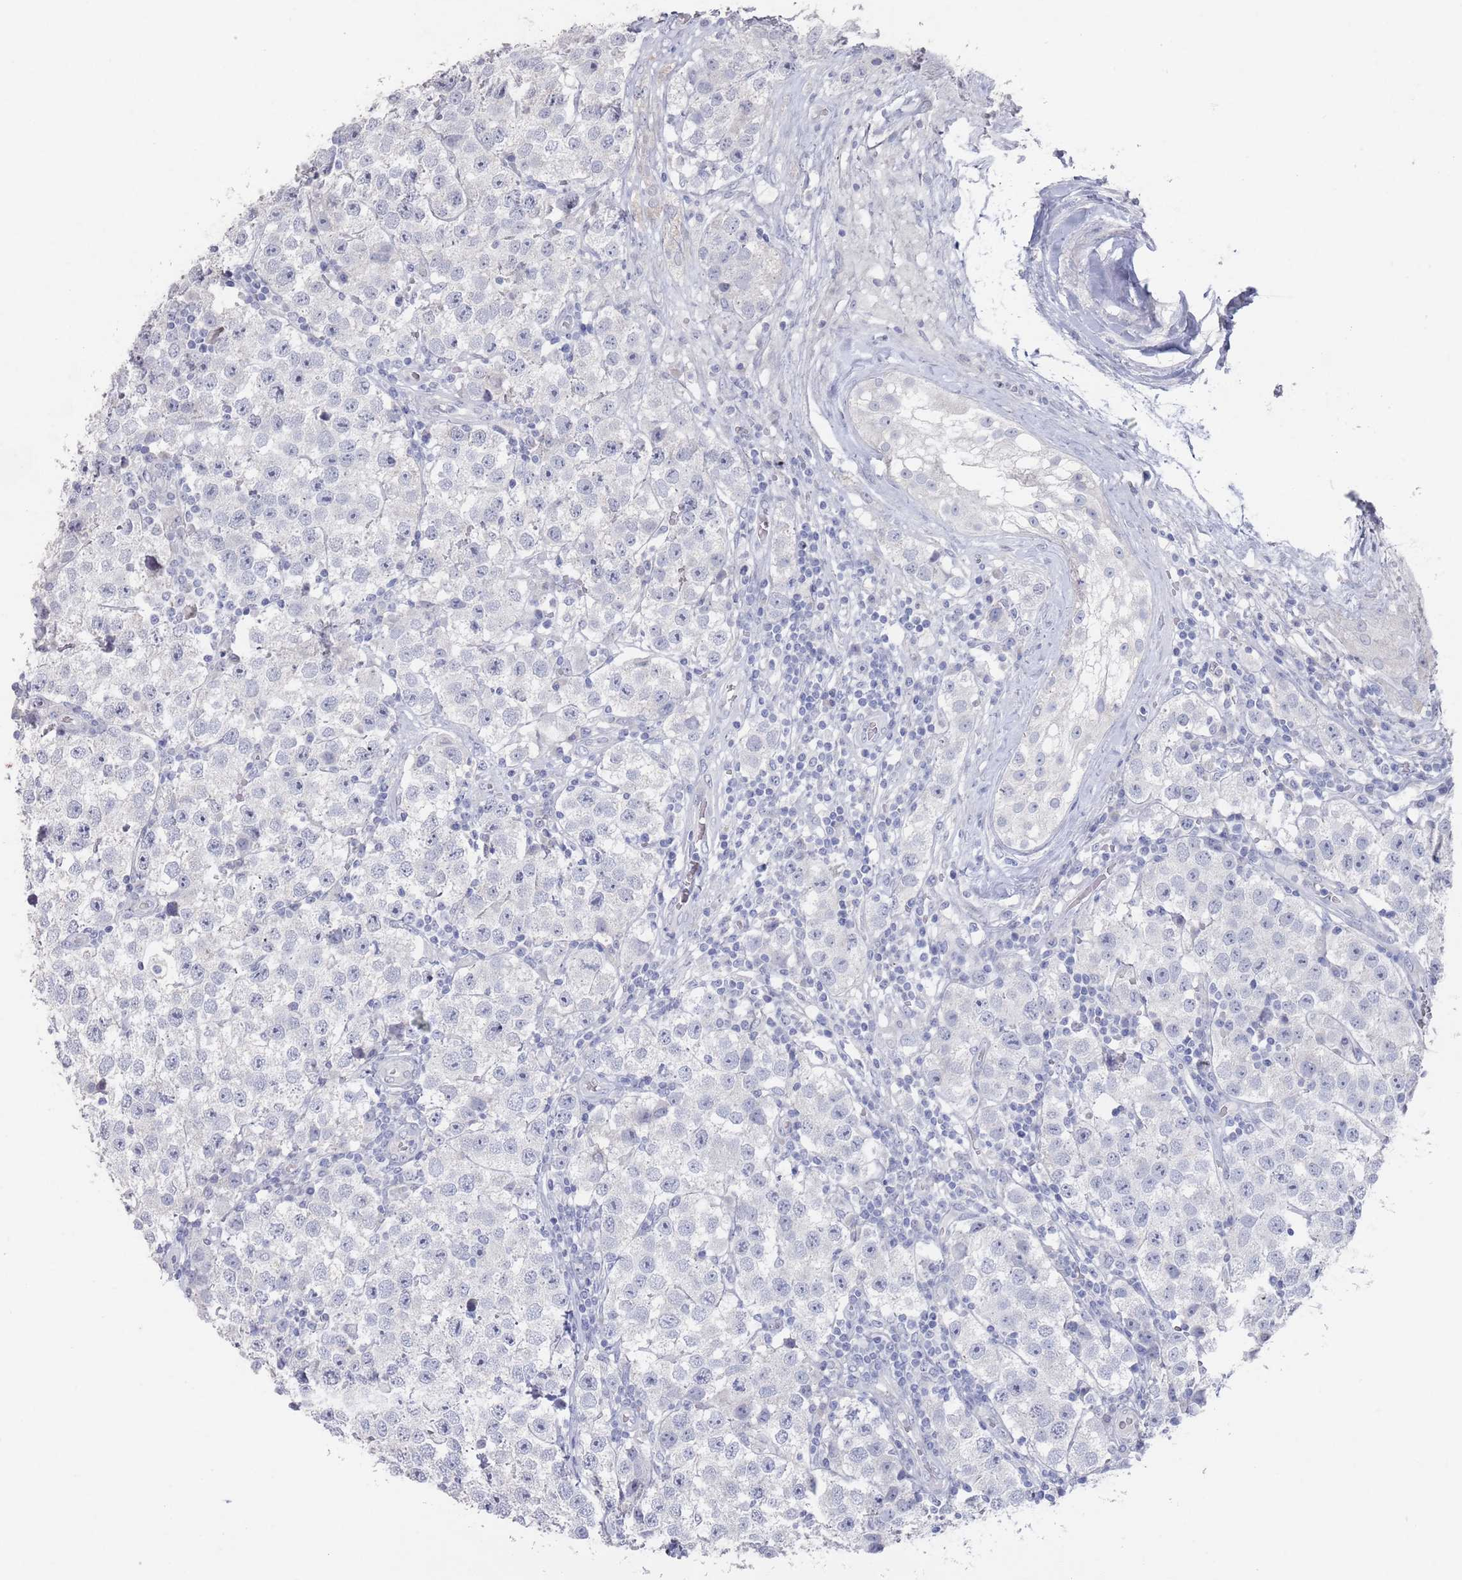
{"staining": {"intensity": "negative", "quantity": "none", "location": "none"}, "tissue": "testis cancer", "cell_type": "Tumor cells", "image_type": "cancer", "snomed": [{"axis": "morphology", "description": "Seminoma, NOS"}, {"axis": "topography", "description": "Testis"}], "caption": "The IHC photomicrograph has no significant expression in tumor cells of testis cancer tissue. (Immunohistochemistry, brightfield microscopy, high magnification).", "gene": "PROM2", "patient": {"sex": "male", "age": 34}}